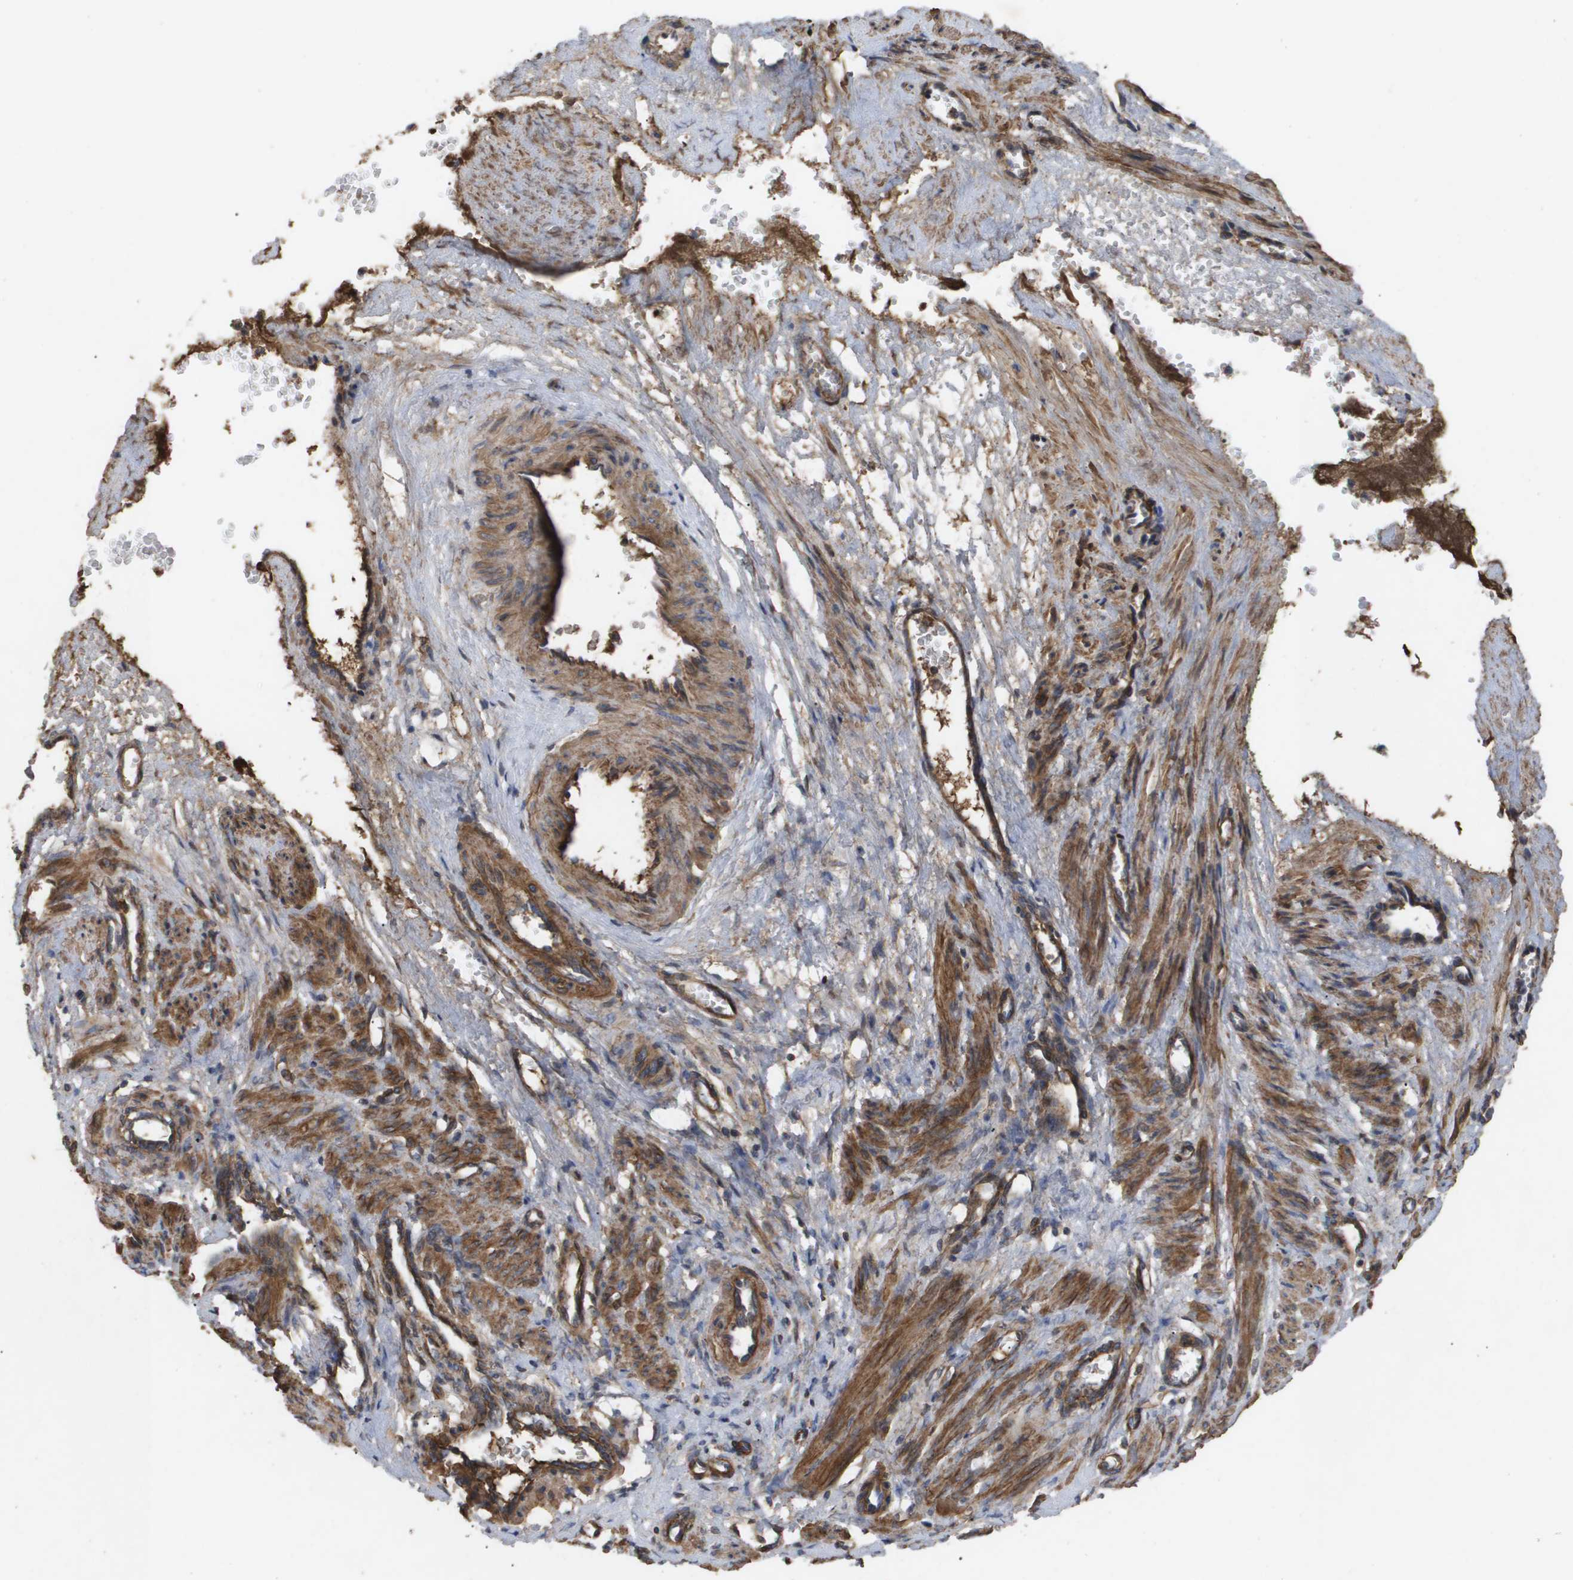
{"staining": {"intensity": "moderate", "quantity": ">75%", "location": "cytoplasmic/membranous"}, "tissue": "smooth muscle", "cell_type": "Smooth muscle cells", "image_type": "normal", "snomed": [{"axis": "morphology", "description": "Normal tissue, NOS"}, {"axis": "topography", "description": "Endometrium"}], "caption": "Immunohistochemistry (IHC) (DAB) staining of benign human smooth muscle demonstrates moderate cytoplasmic/membranous protein positivity in approximately >75% of smooth muscle cells. (DAB (3,3'-diaminobenzidine) IHC, brown staining for protein, blue staining for nuclei).", "gene": "TNS1", "patient": {"sex": "female", "age": 33}}